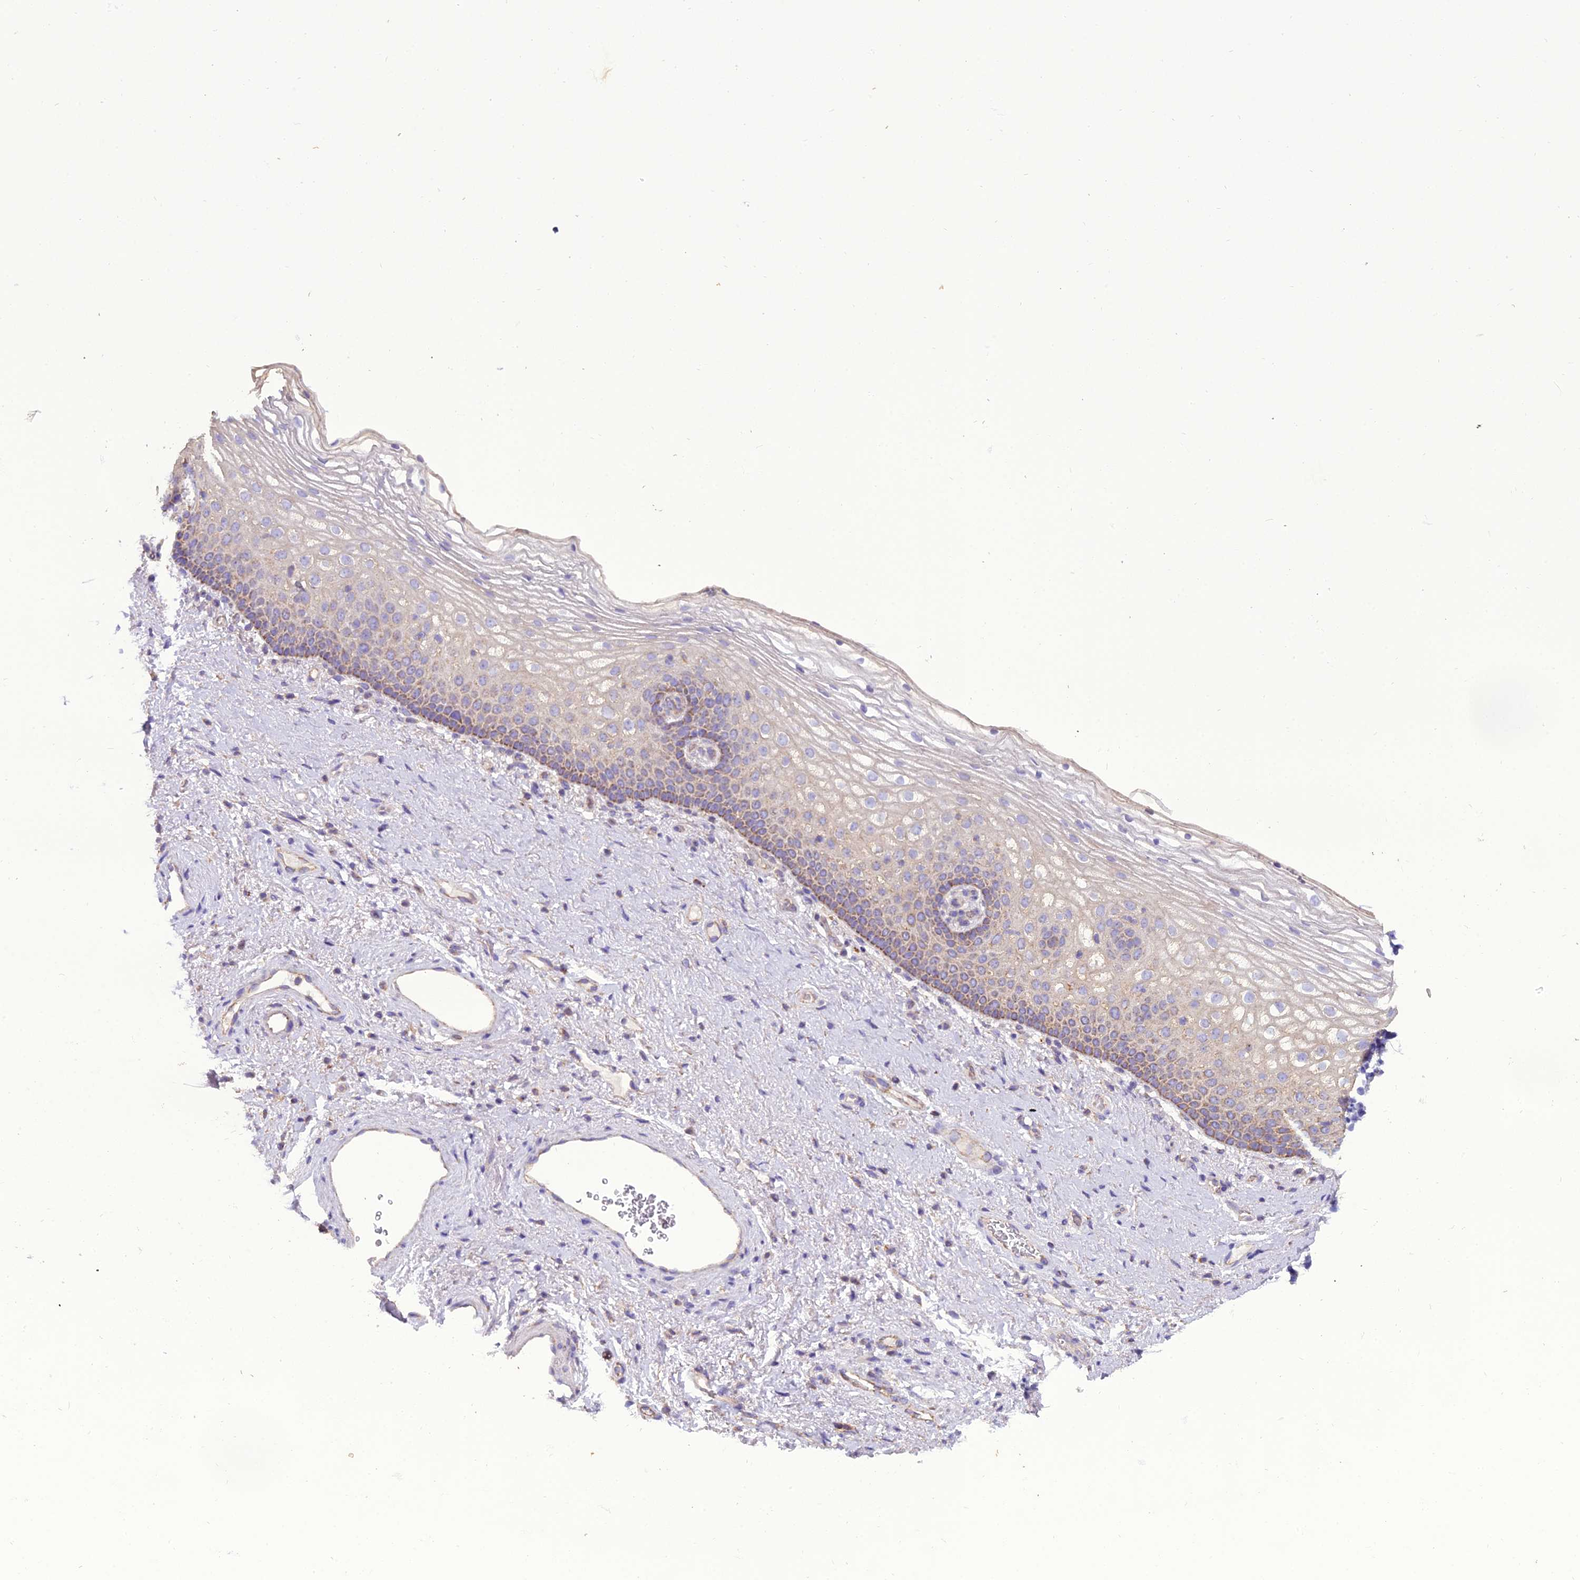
{"staining": {"intensity": "moderate", "quantity": "<25%", "location": "cytoplasmic/membranous"}, "tissue": "vagina", "cell_type": "Squamous epithelial cells", "image_type": "normal", "snomed": [{"axis": "morphology", "description": "Normal tissue, NOS"}, {"axis": "topography", "description": "Vagina"}], "caption": "Immunohistochemistry (IHC) (DAB (3,3'-diaminobenzidine)) staining of benign vagina demonstrates moderate cytoplasmic/membranous protein expression in about <25% of squamous epithelial cells. The staining was performed using DAB (3,3'-diaminobenzidine), with brown indicating positive protein expression. Nuclei are stained blue with hematoxylin.", "gene": "GPD1", "patient": {"sex": "female", "age": 60}}